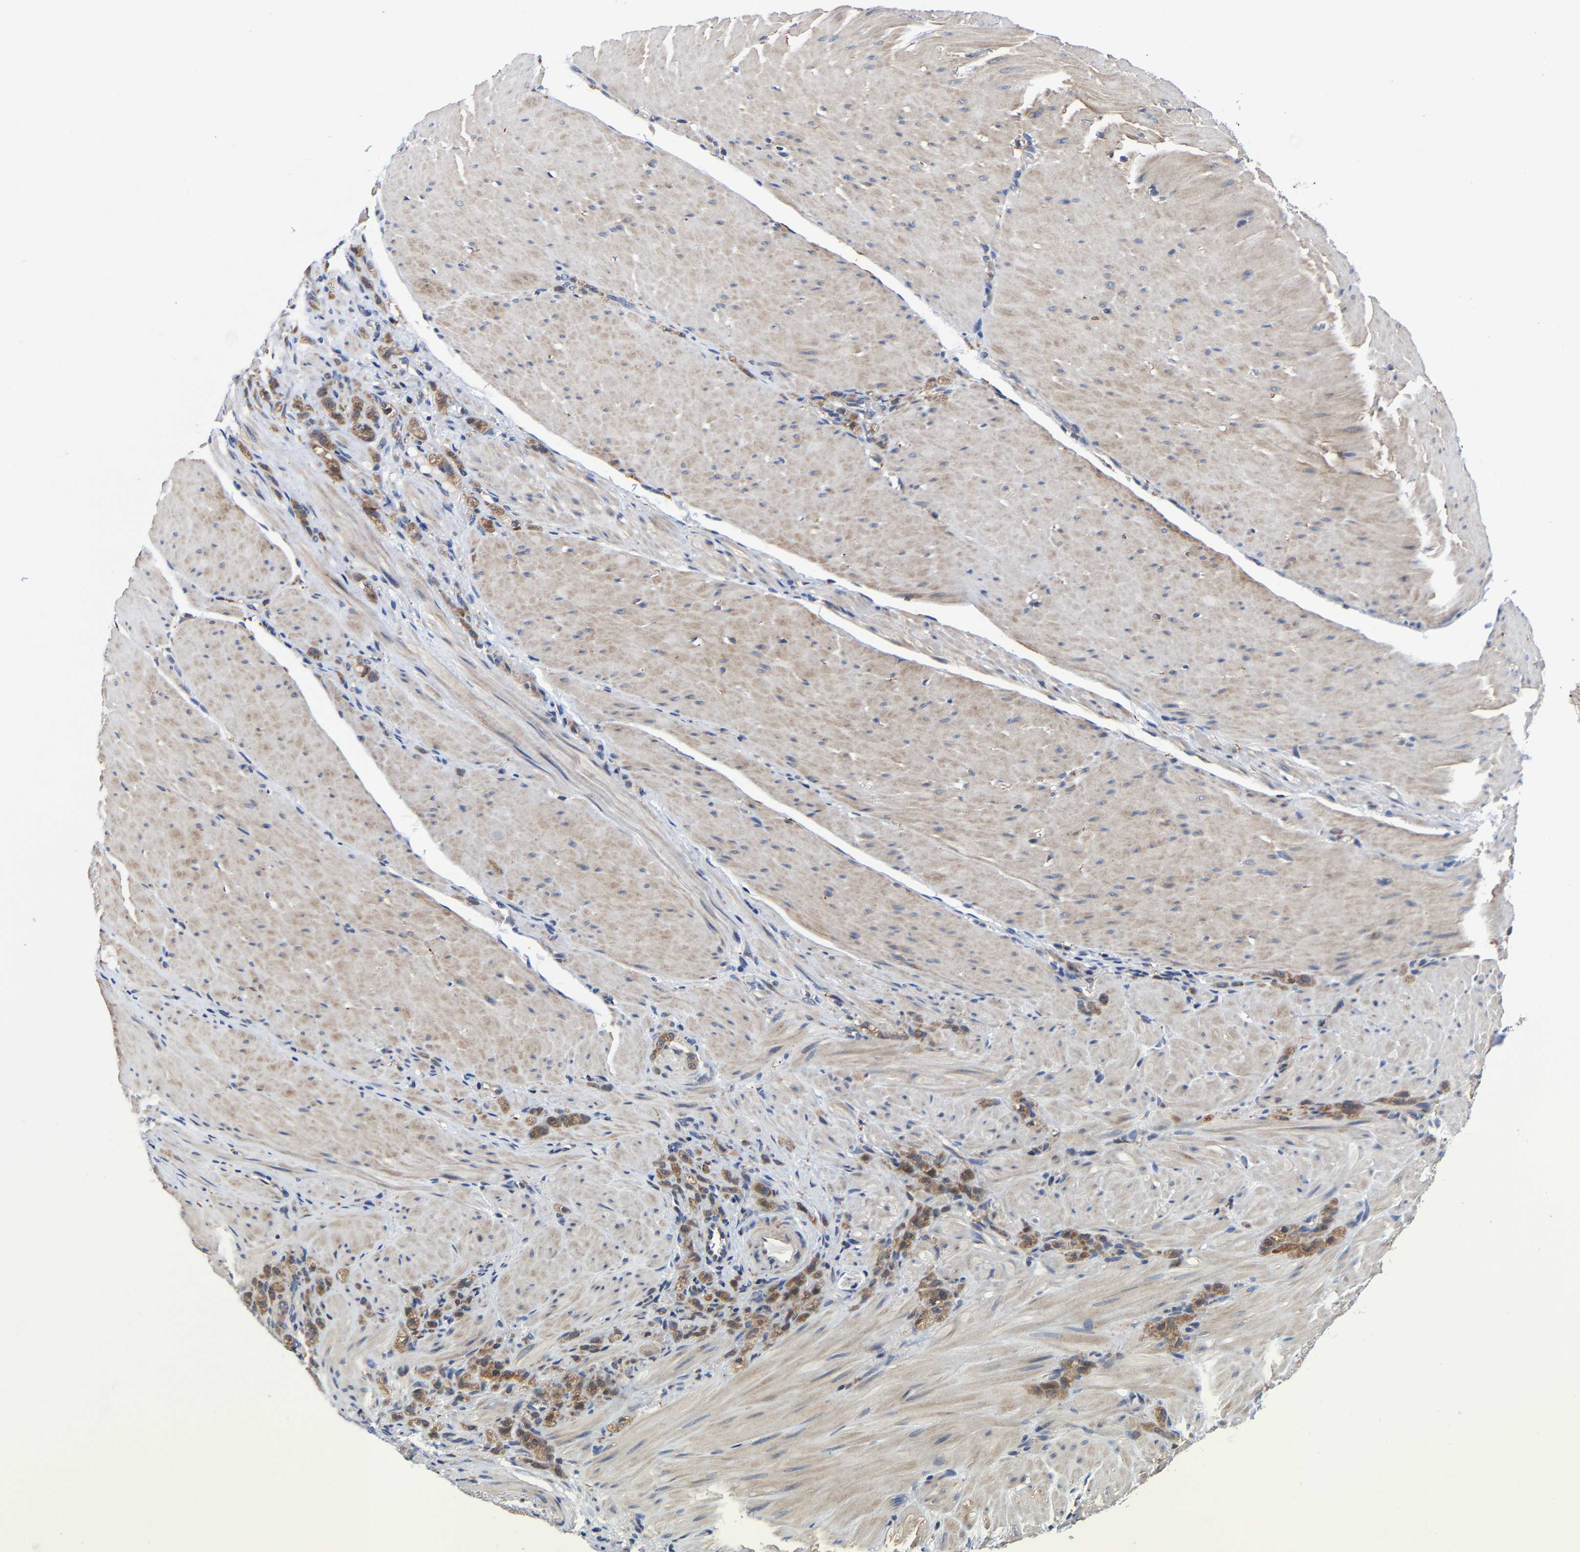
{"staining": {"intensity": "moderate", "quantity": ">75%", "location": "cytoplasmic/membranous"}, "tissue": "stomach cancer", "cell_type": "Tumor cells", "image_type": "cancer", "snomed": [{"axis": "morphology", "description": "Normal tissue, NOS"}, {"axis": "morphology", "description": "Adenocarcinoma, NOS"}, {"axis": "topography", "description": "Stomach"}], "caption": "Immunohistochemical staining of adenocarcinoma (stomach) reveals moderate cytoplasmic/membranous protein positivity in about >75% of tumor cells. (Brightfield microscopy of DAB IHC at high magnification).", "gene": "PFKFB3", "patient": {"sex": "male", "age": 82}}